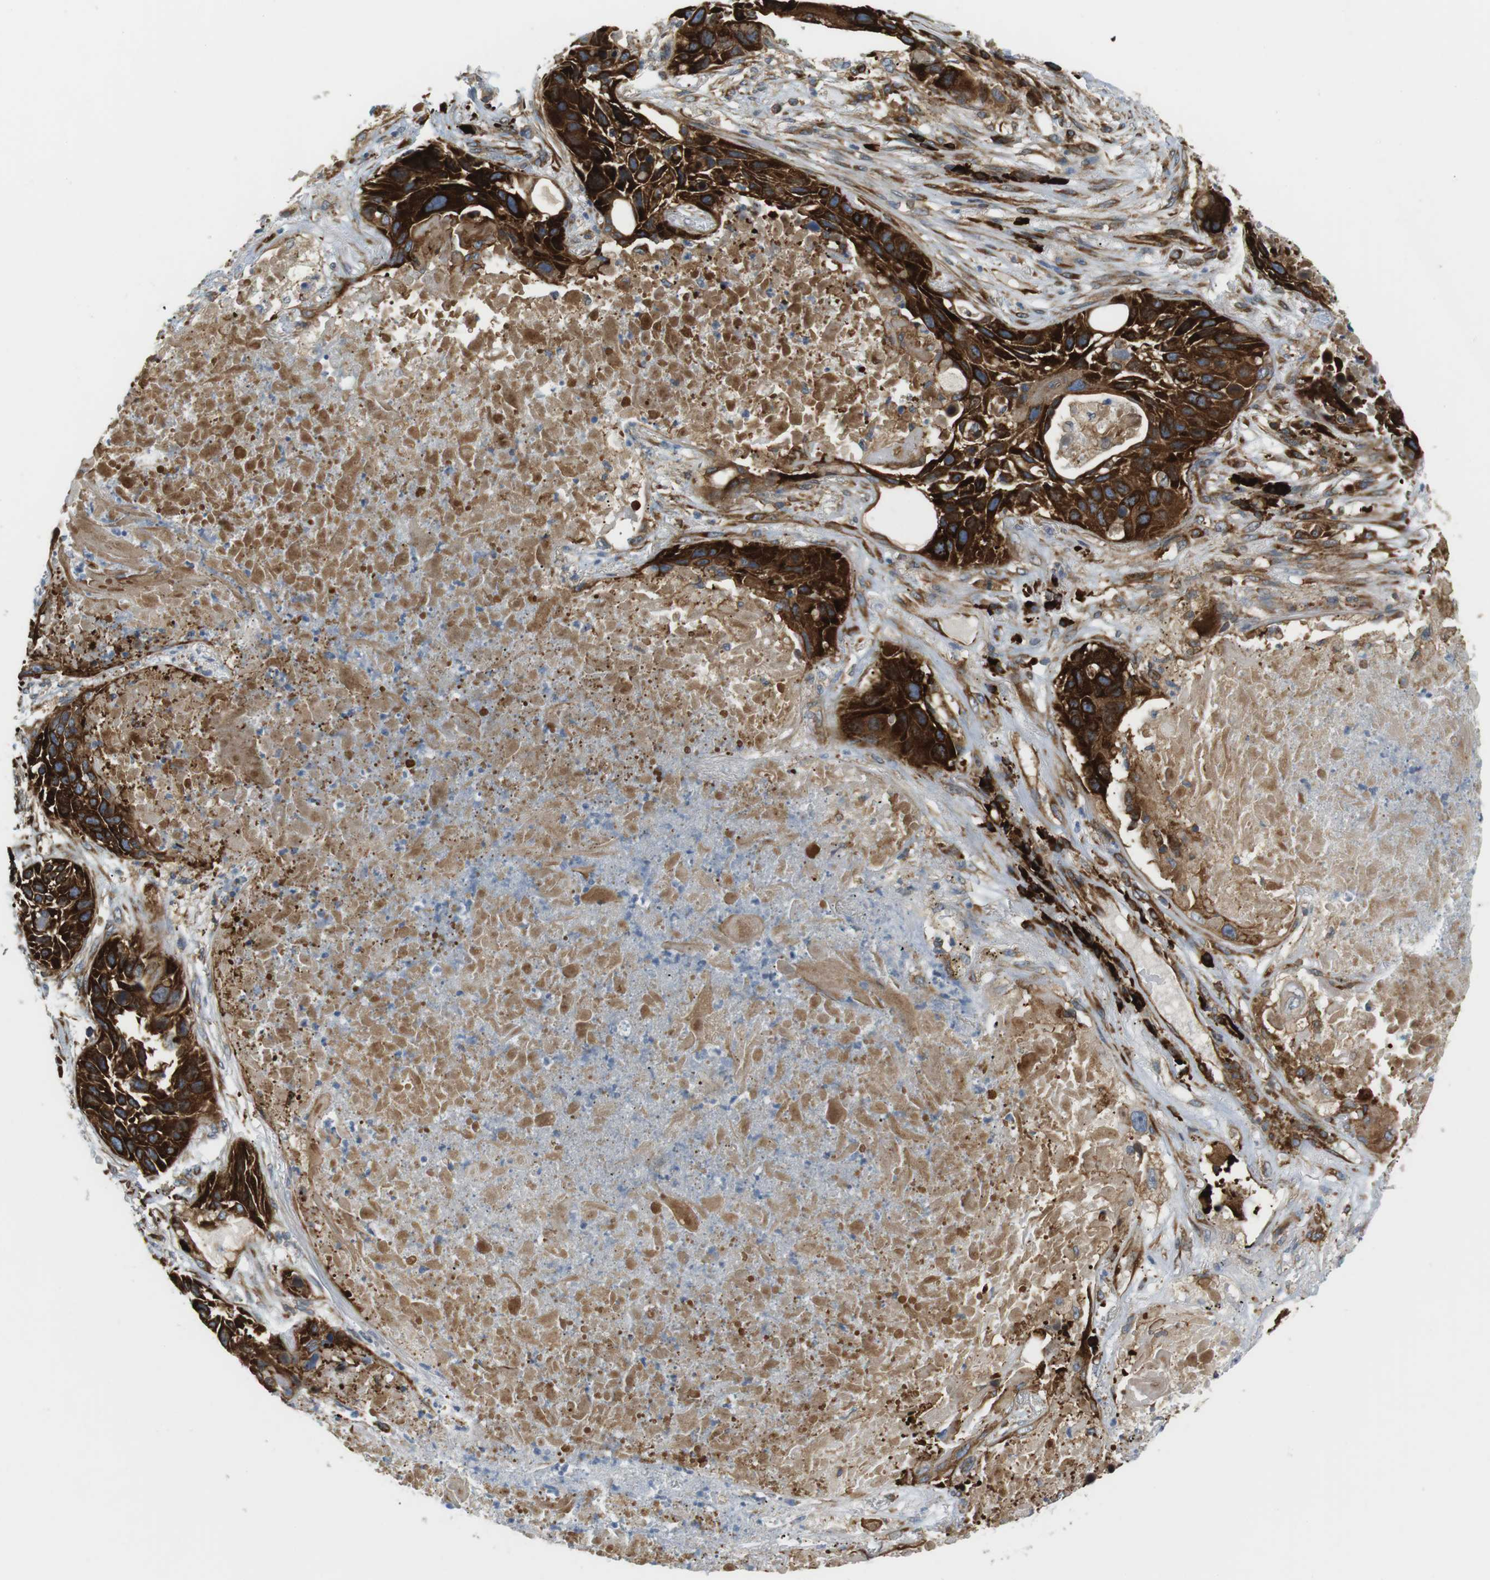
{"staining": {"intensity": "strong", "quantity": ">75%", "location": "cytoplasmic/membranous"}, "tissue": "lung cancer", "cell_type": "Tumor cells", "image_type": "cancer", "snomed": [{"axis": "morphology", "description": "Squamous cell carcinoma, NOS"}, {"axis": "topography", "description": "Lung"}], "caption": "Lung cancer (squamous cell carcinoma) stained with a brown dye exhibits strong cytoplasmic/membranous positive positivity in about >75% of tumor cells.", "gene": "TMEM200A", "patient": {"sex": "male", "age": 57}}